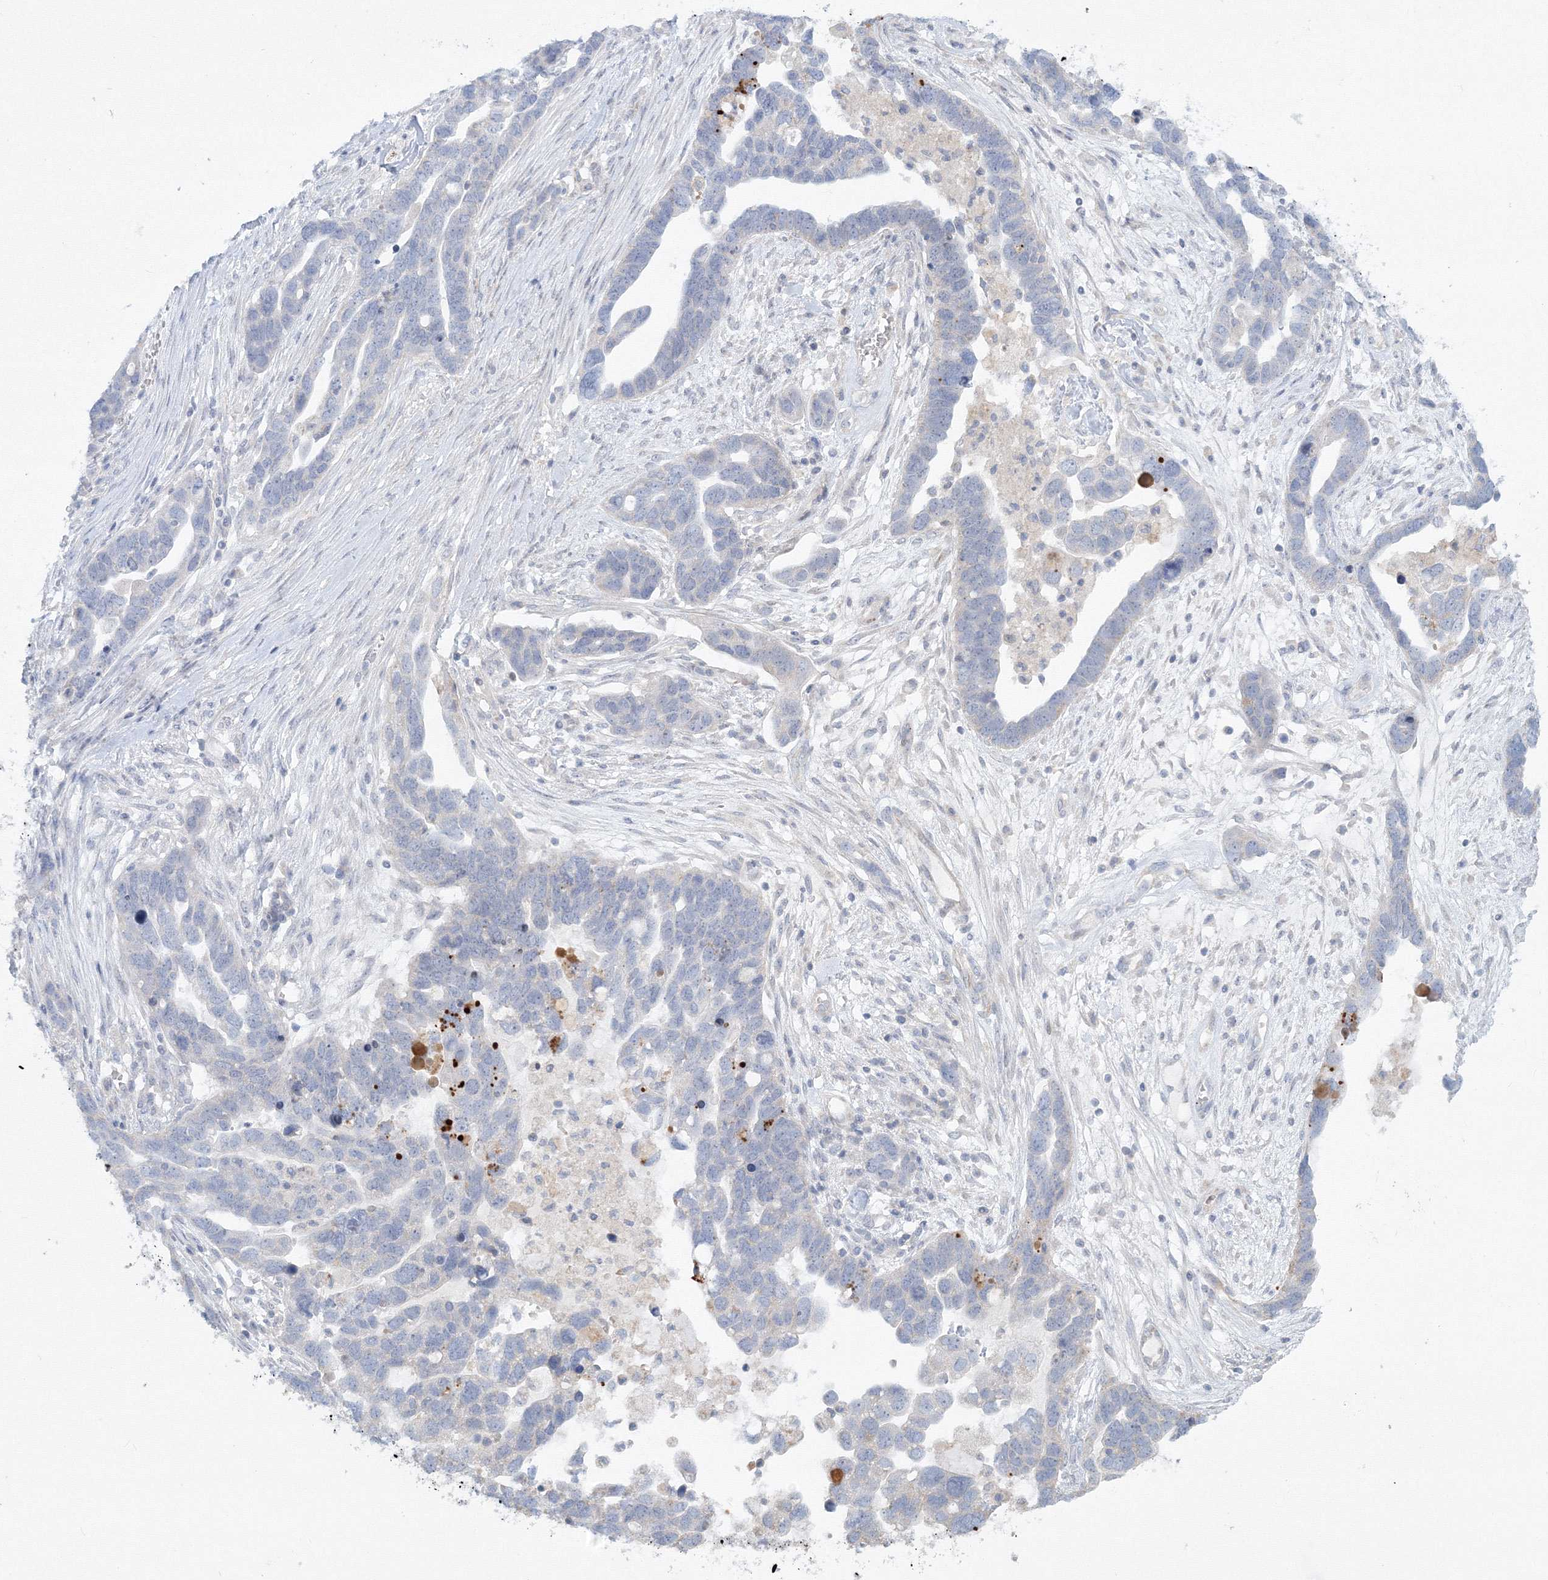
{"staining": {"intensity": "negative", "quantity": "none", "location": "none"}, "tissue": "ovarian cancer", "cell_type": "Tumor cells", "image_type": "cancer", "snomed": [{"axis": "morphology", "description": "Cystadenocarcinoma, serous, NOS"}, {"axis": "topography", "description": "Ovary"}], "caption": "A photomicrograph of ovarian serous cystadenocarcinoma stained for a protein exhibits no brown staining in tumor cells.", "gene": "WDR49", "patient": {"sex": "female", "age": 54}}